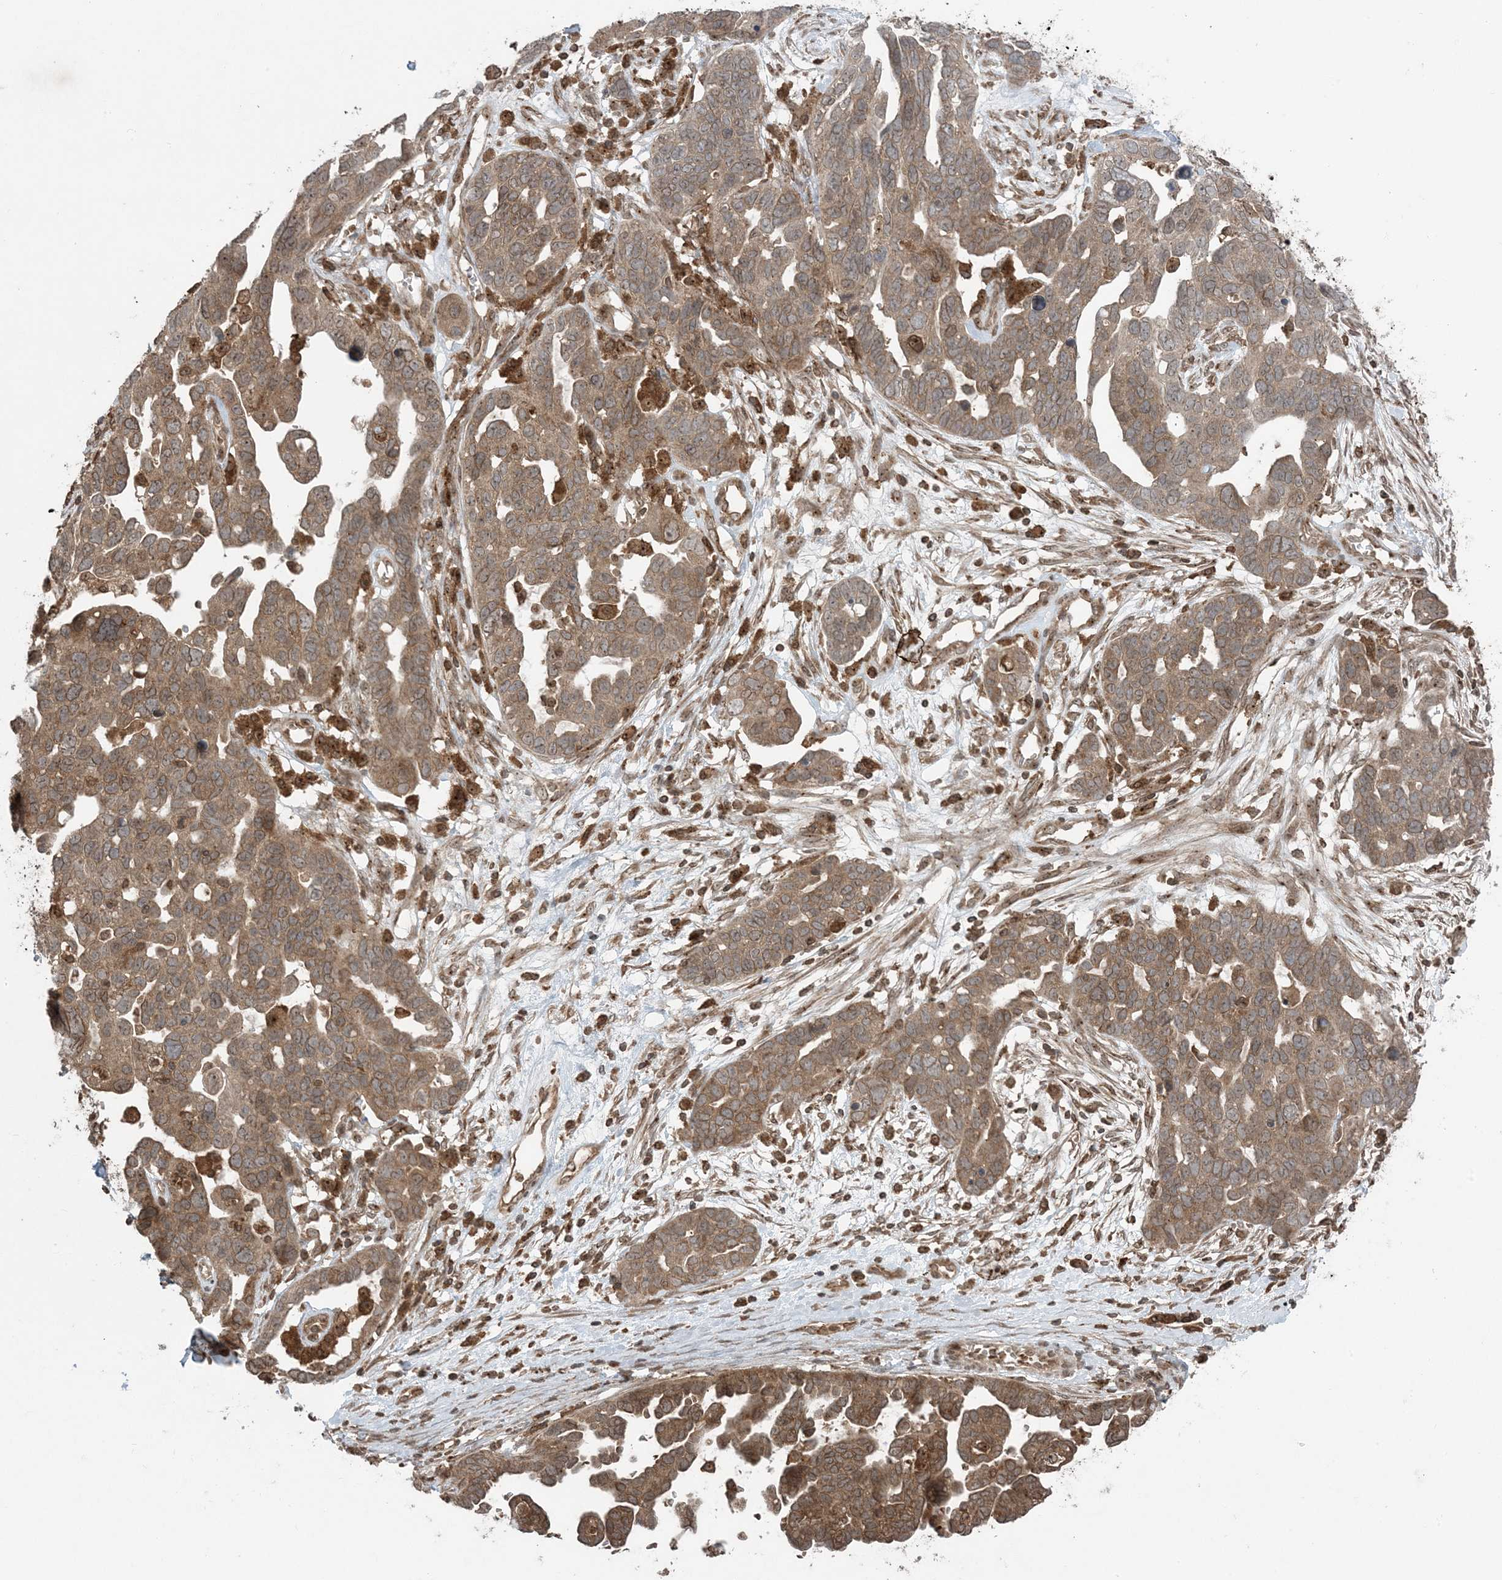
{"staining": {"intensity": "moderate", "quantity": ">75%", "location": "cytoplasmic/membranous"}, "tissue": "ovarian cancer", "cell_type": "Tumor cells", "image_type": "cancer", "snomed": [{"axis": "morphology", "description": "Cystadenocarcinoma, serous, NOS"}, {"axis": "topography", "description": "Ovary"}], "caption": "Brown immunohistochemical staining in human ovarian cancer demonstrates moderate cytoplasmic/membranous expression in about >75% of tumor cells.", "gene": "DDX19B", "patient": {"sex": "female", "age": 54}}